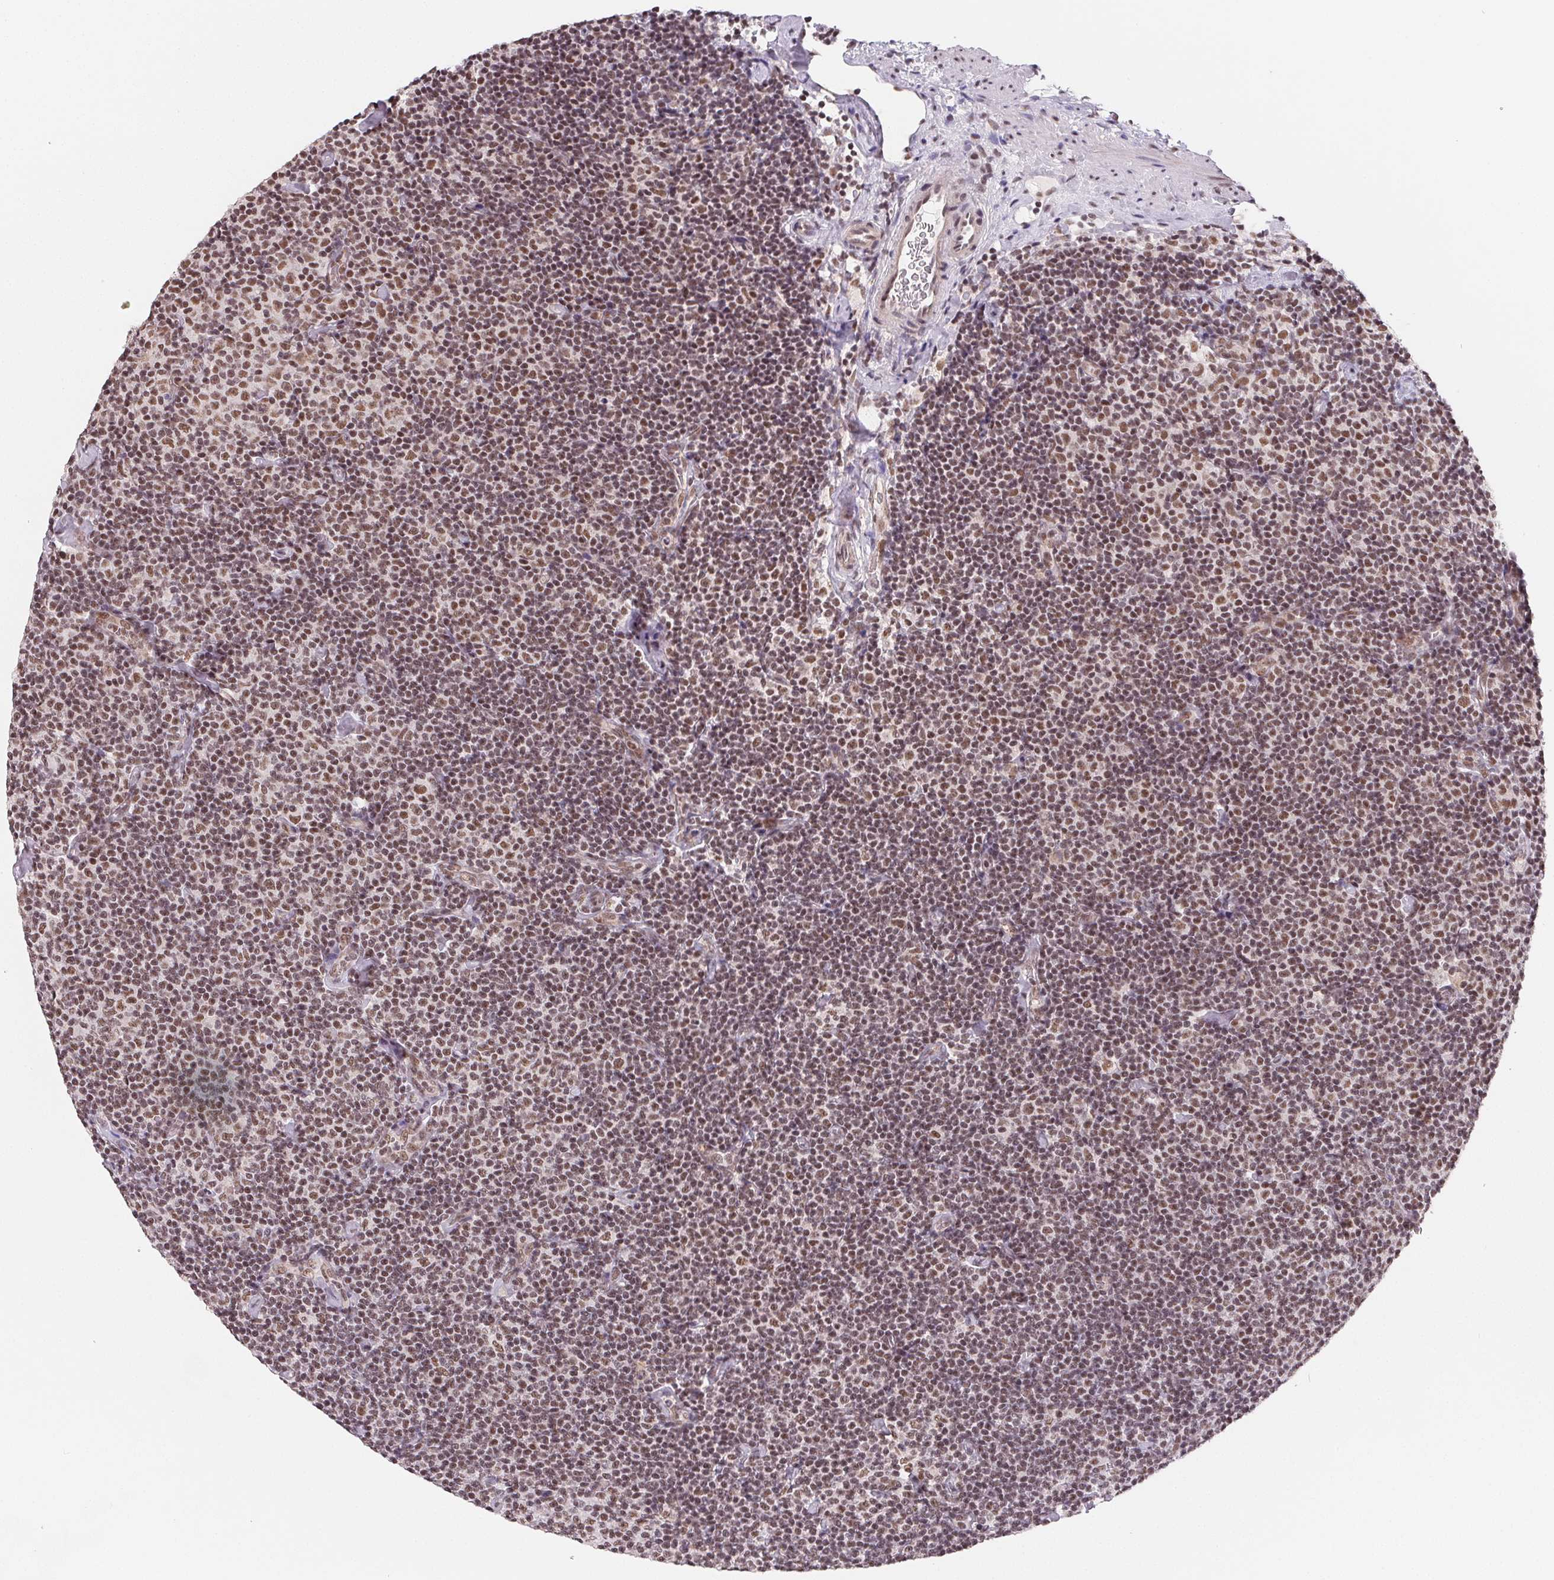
{"staining": {"intensity": "moderate", "quantity": ">75%", "location": "nuclear"}, "tissue": "lymphoma", "cell_type": "Tumor cells", "image_type": "cancer", "snomed": [{"axis": "morphology", "description": "Malignant lymphoma, non-Hodgkin's type, Low grade"}, {"axis": "topography", "description": "Lymph node"}], "caption": "Lymphoma stained with DAB (3,3'-diaminobenzidine) immunohistochemistry (IHC) shows medium levels of moderate nuclear positivity in about >75% of tumor cells. (brown staining indicates protein expression, while blue staining denotes nuclei).", "gene": "TCERG1", "patient": {"sex": "male", "age": 81}}